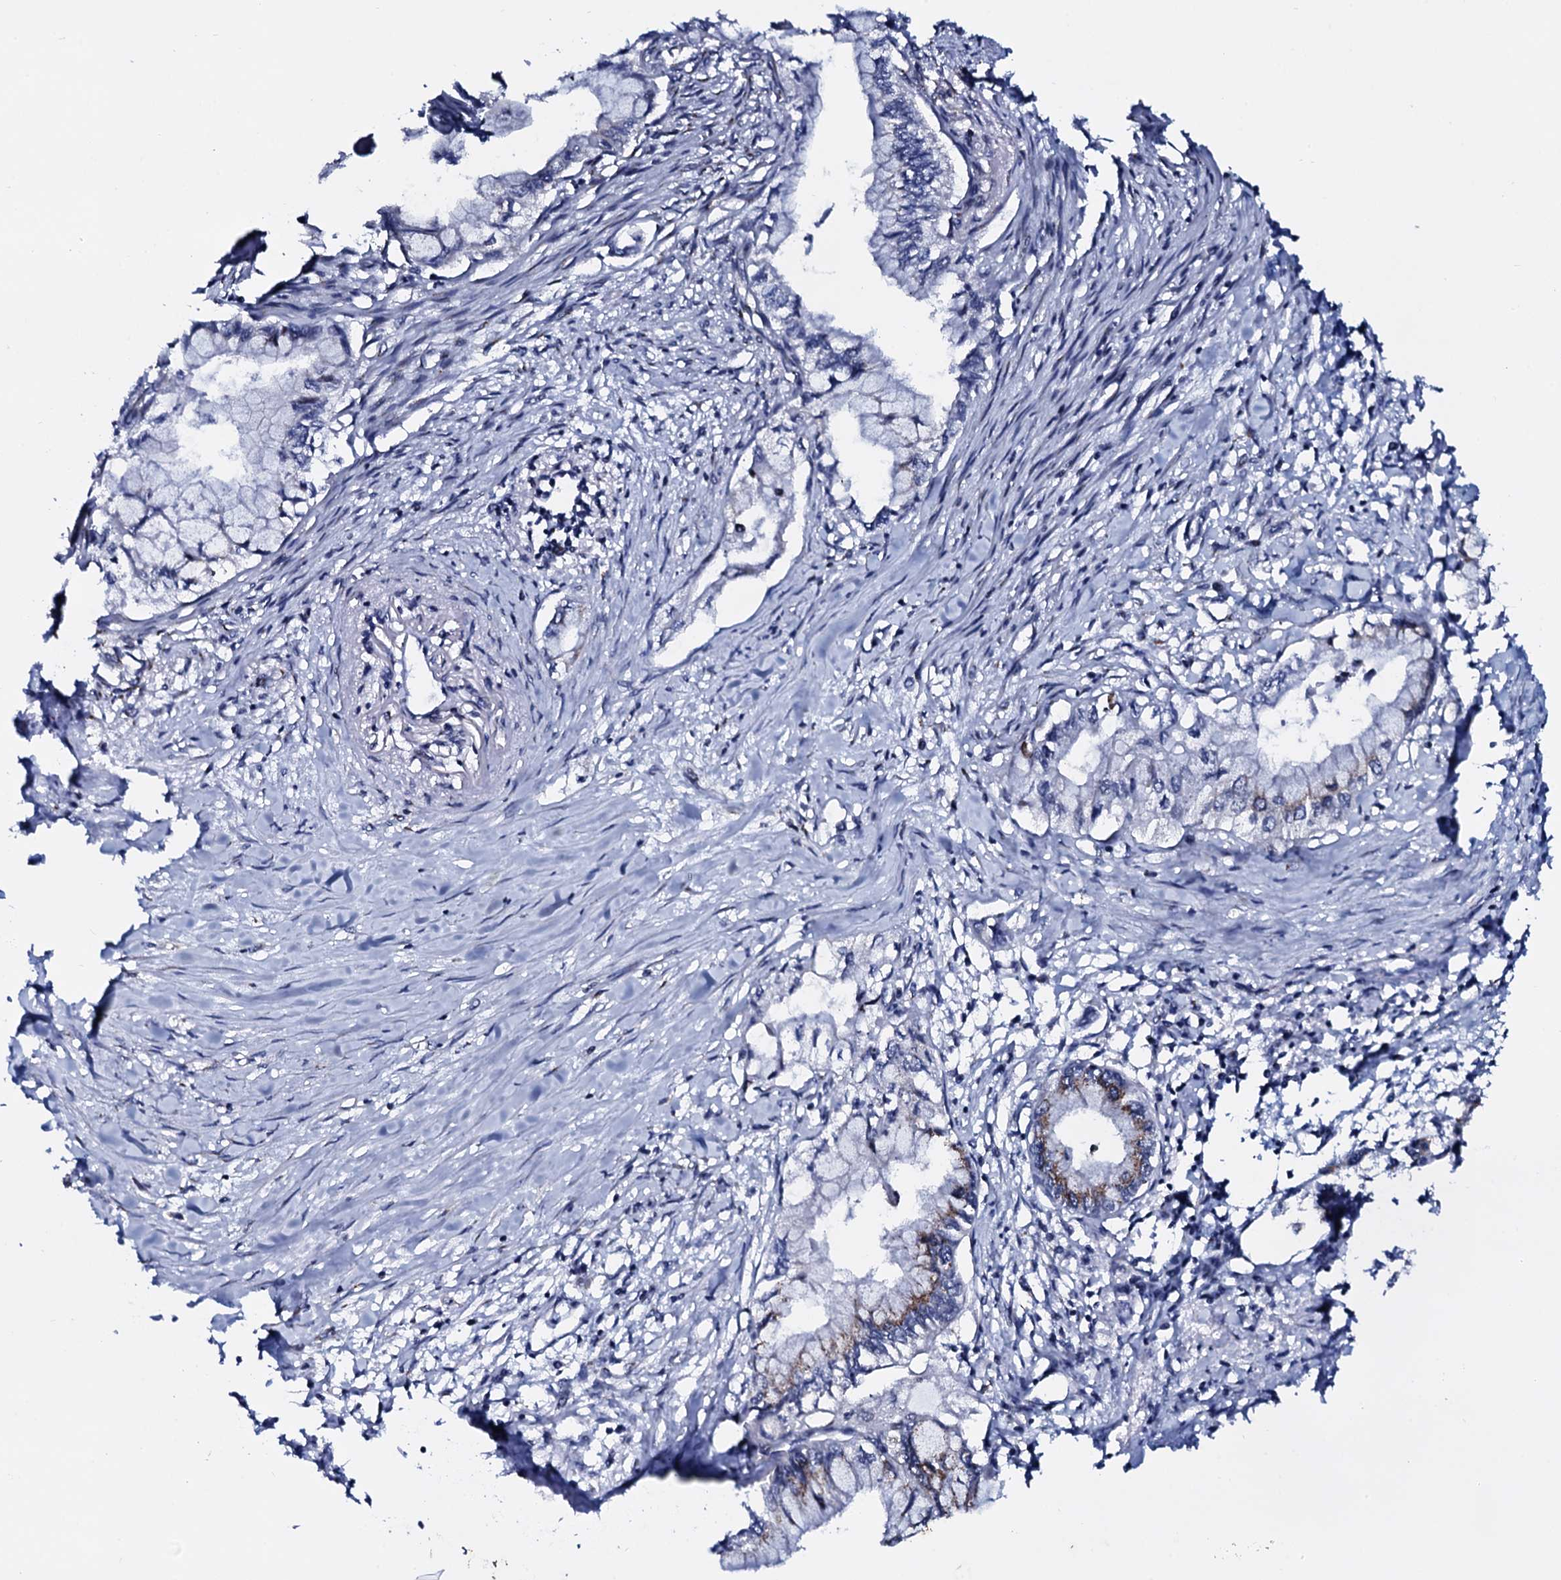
{"staining": {"intensity": "weak", "quantity": "<25%", "location": "cytoplasmic/membranous"}, "tissue": "pancreatic cancer", "cell_type": "Tumor cells", "image_type": "cancer", "snomed": [{"axis": "morphology", "description": "Adenocarcinoma, NOS"}, {"axis": "topography", "description": "Pancreas"}], "caption": "DAB immunohistochemical staining of adenocarcinoma (pancreatic) reveals no significant expression in tumor cells.", "gene": "PLET1", "patient": {"sex": "male", "age": 48}}